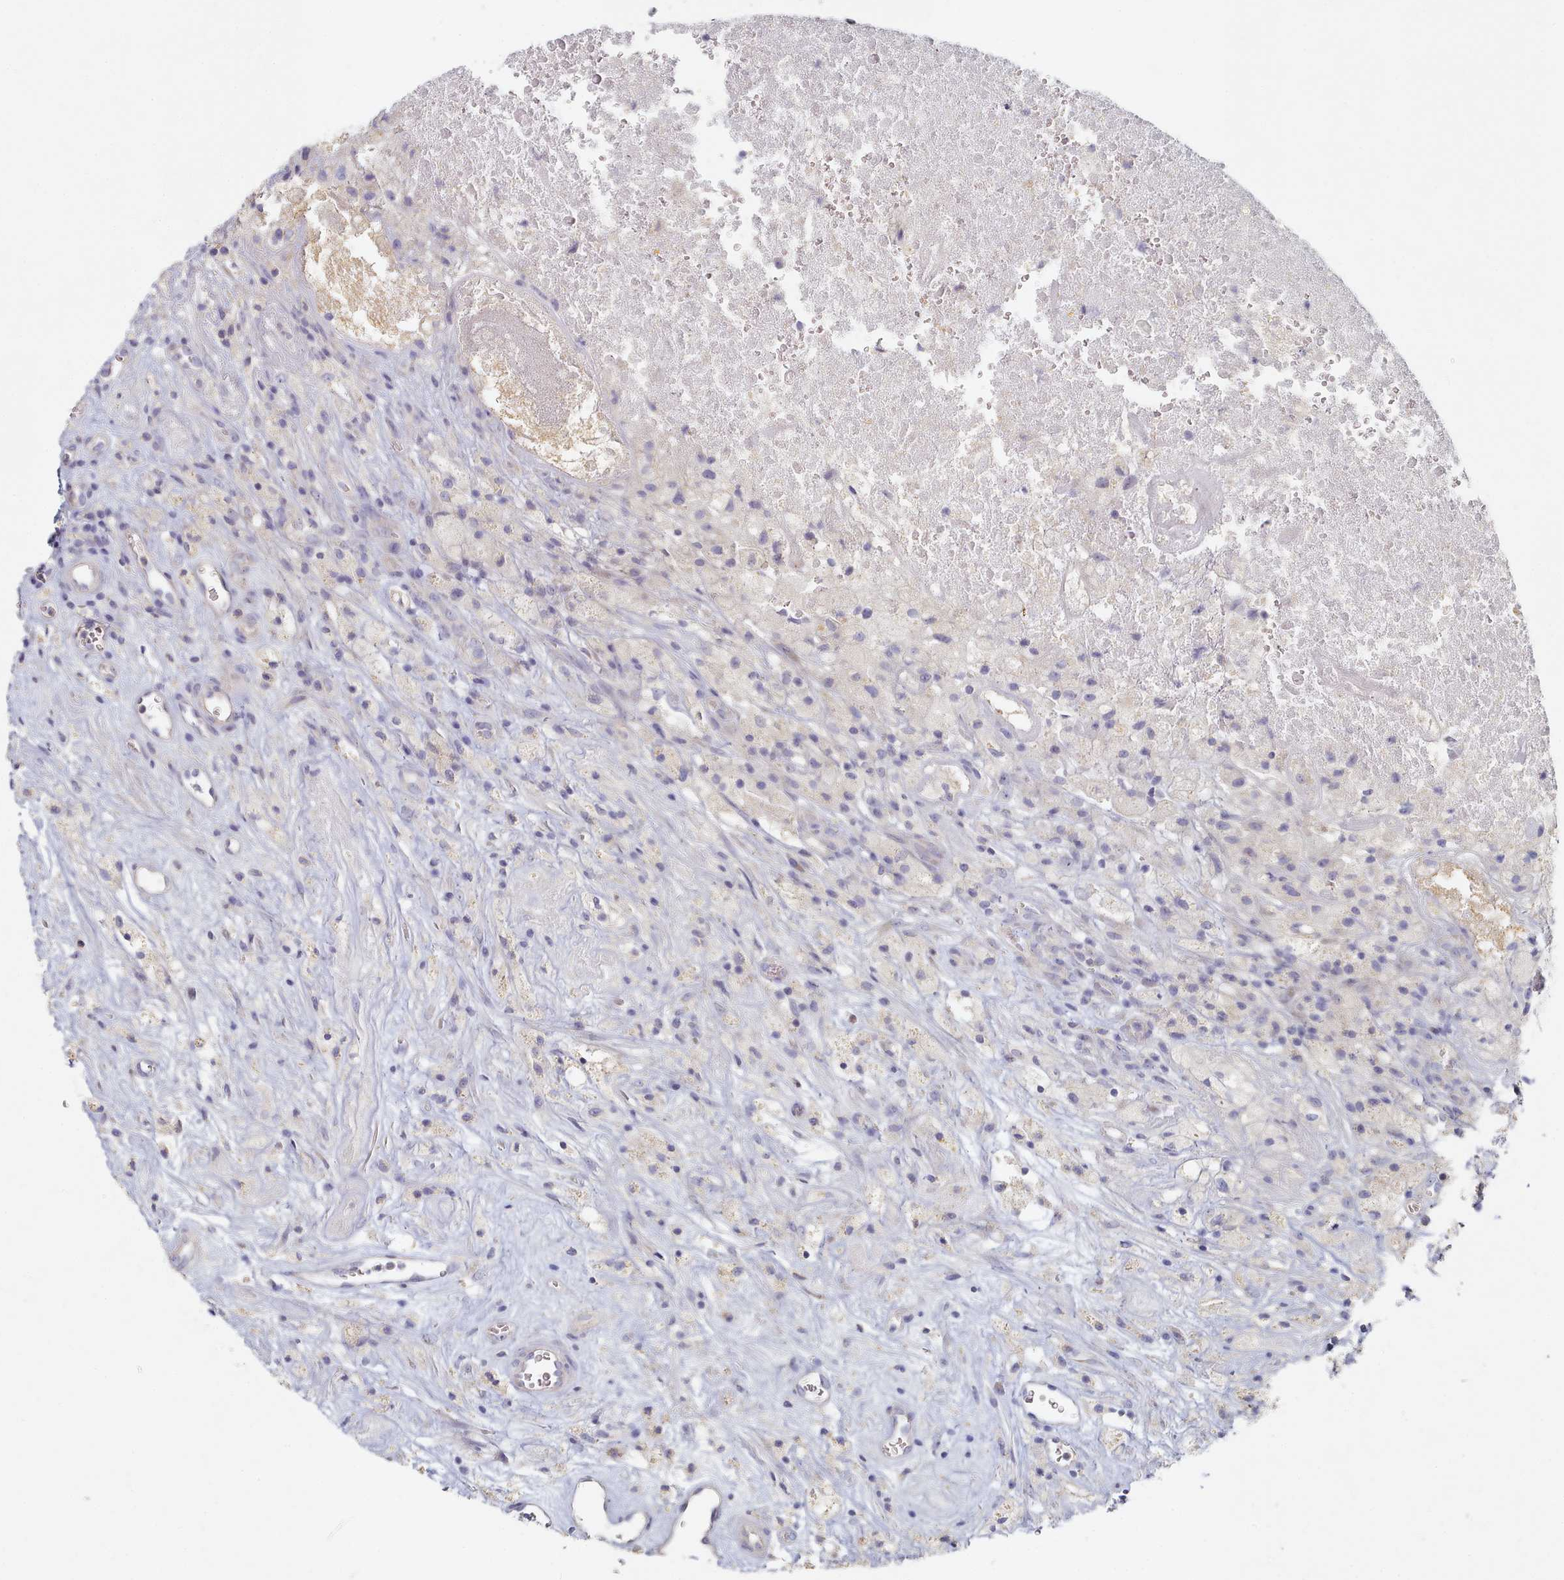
{"staining": {"intensity": "negative", "quantity": "none", "location": "none"}, "tissue": "glioma", "cell_type": "Tumor cells", "image_type": "cancer", "snomed": [{"axis": "morphology", "description": "Glioma, malignant, High grade"}, {"axis": "topography", "description": "Brain"}], "caption": "DAB (3,3'-diaminobenzidine) immunohistochemical staining of human malignant glioma (high-grade) displays no significant positivity in tumor cells.", "gene": "TYW1B", "patient": {"sex": "male", "age": 76}}